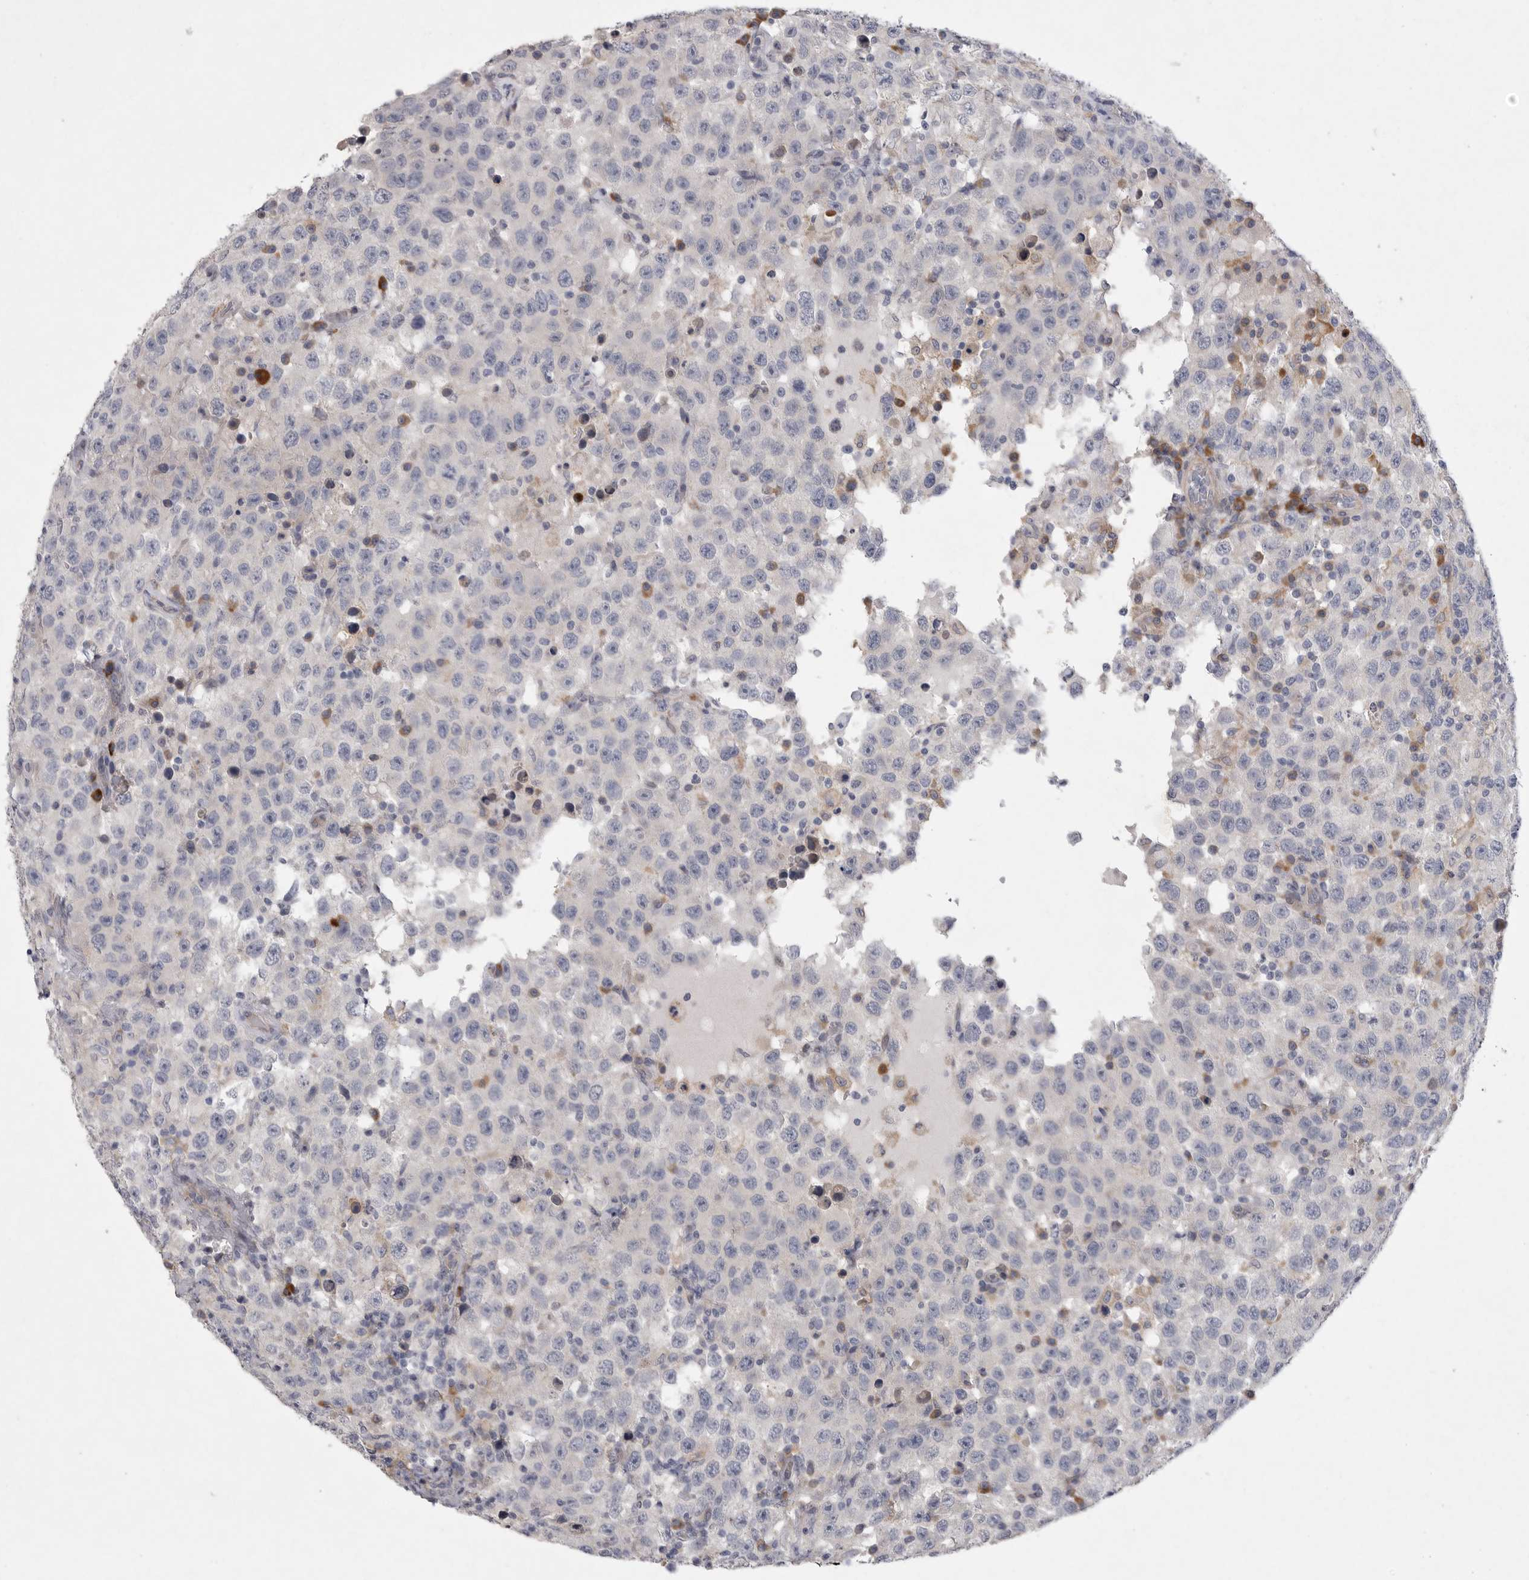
{"staining": {"intensity": "negative", "quantity": "none", "location": "none"}, "tissue": "testis cancer", "cell_type": "Tumor cells", "image_type": "cancer", "snomed": [{"axis": "morphology", "description": "Seminoma, NOS"}, {"axis": "topography", "description": "Testis"}], "caption": "High magnification brightfield microscopy of testis cancer (seminoma) stained with DAB (brown) and counterstained with hematoxylin (blue): tumor cells show no significant expression.", "gene": "EDEM3", "patient": {"sex": "male", "age": 41}}